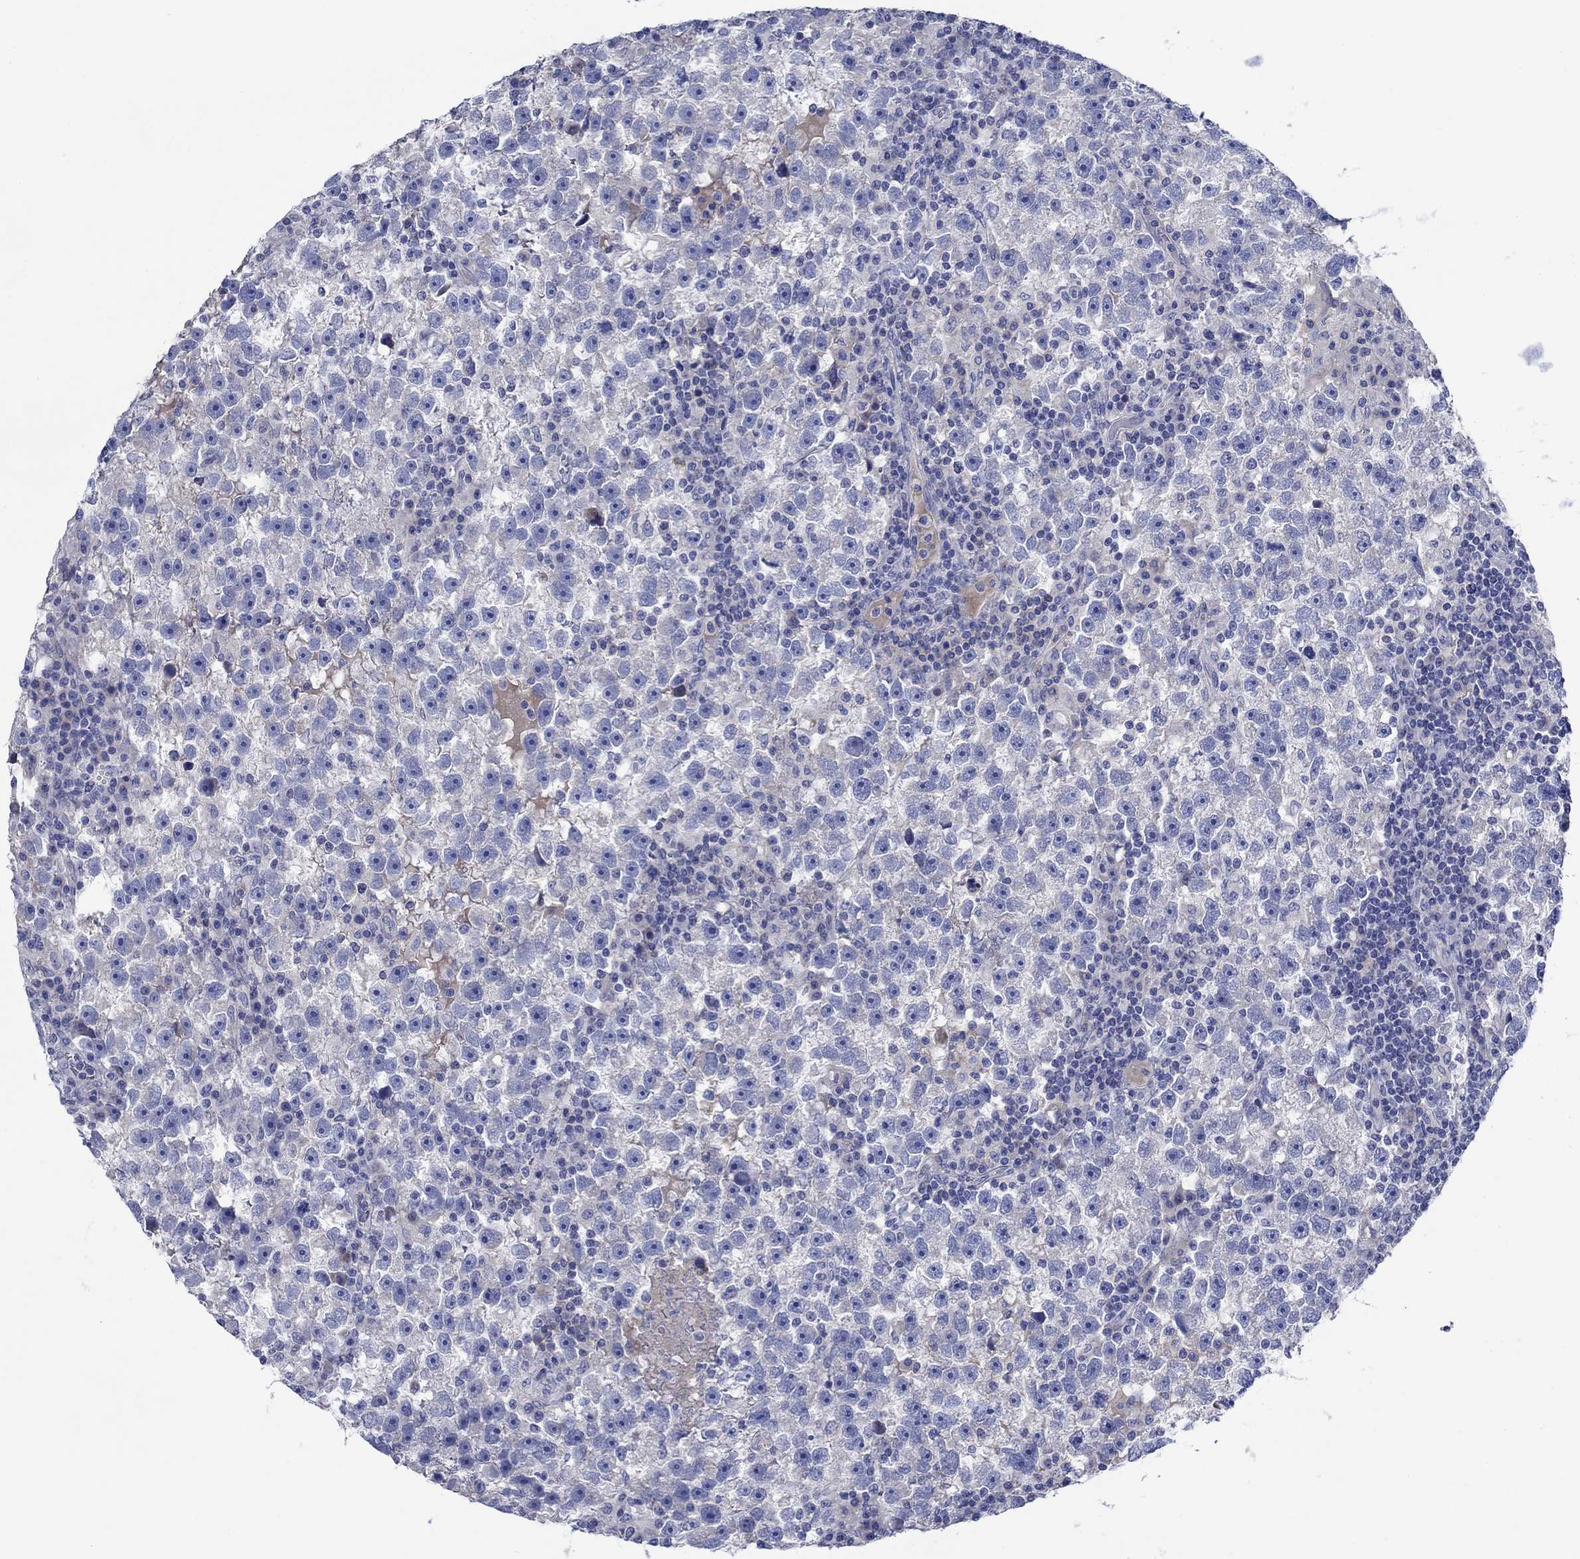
{"staining": {"intensity": "negative", "quantity": "none", "location": "none"}, "tissue": "testis cancer", "cell_type": "Tumor cells", "image_type": "cancer", "snomed": [{"axis": "morphology", "description": "Seminoma, NOS"}, {"axis": "topography", "description": "Testis"}], "caption": "Tumor cells show no significant staining in testis cancer. (DAB (3,3'-diaminobenzidine) IHC visualized using brightfield microscopy, high magnification).", "gene": "TRIM16", "patient": {"sex": "male", "age": 47}}